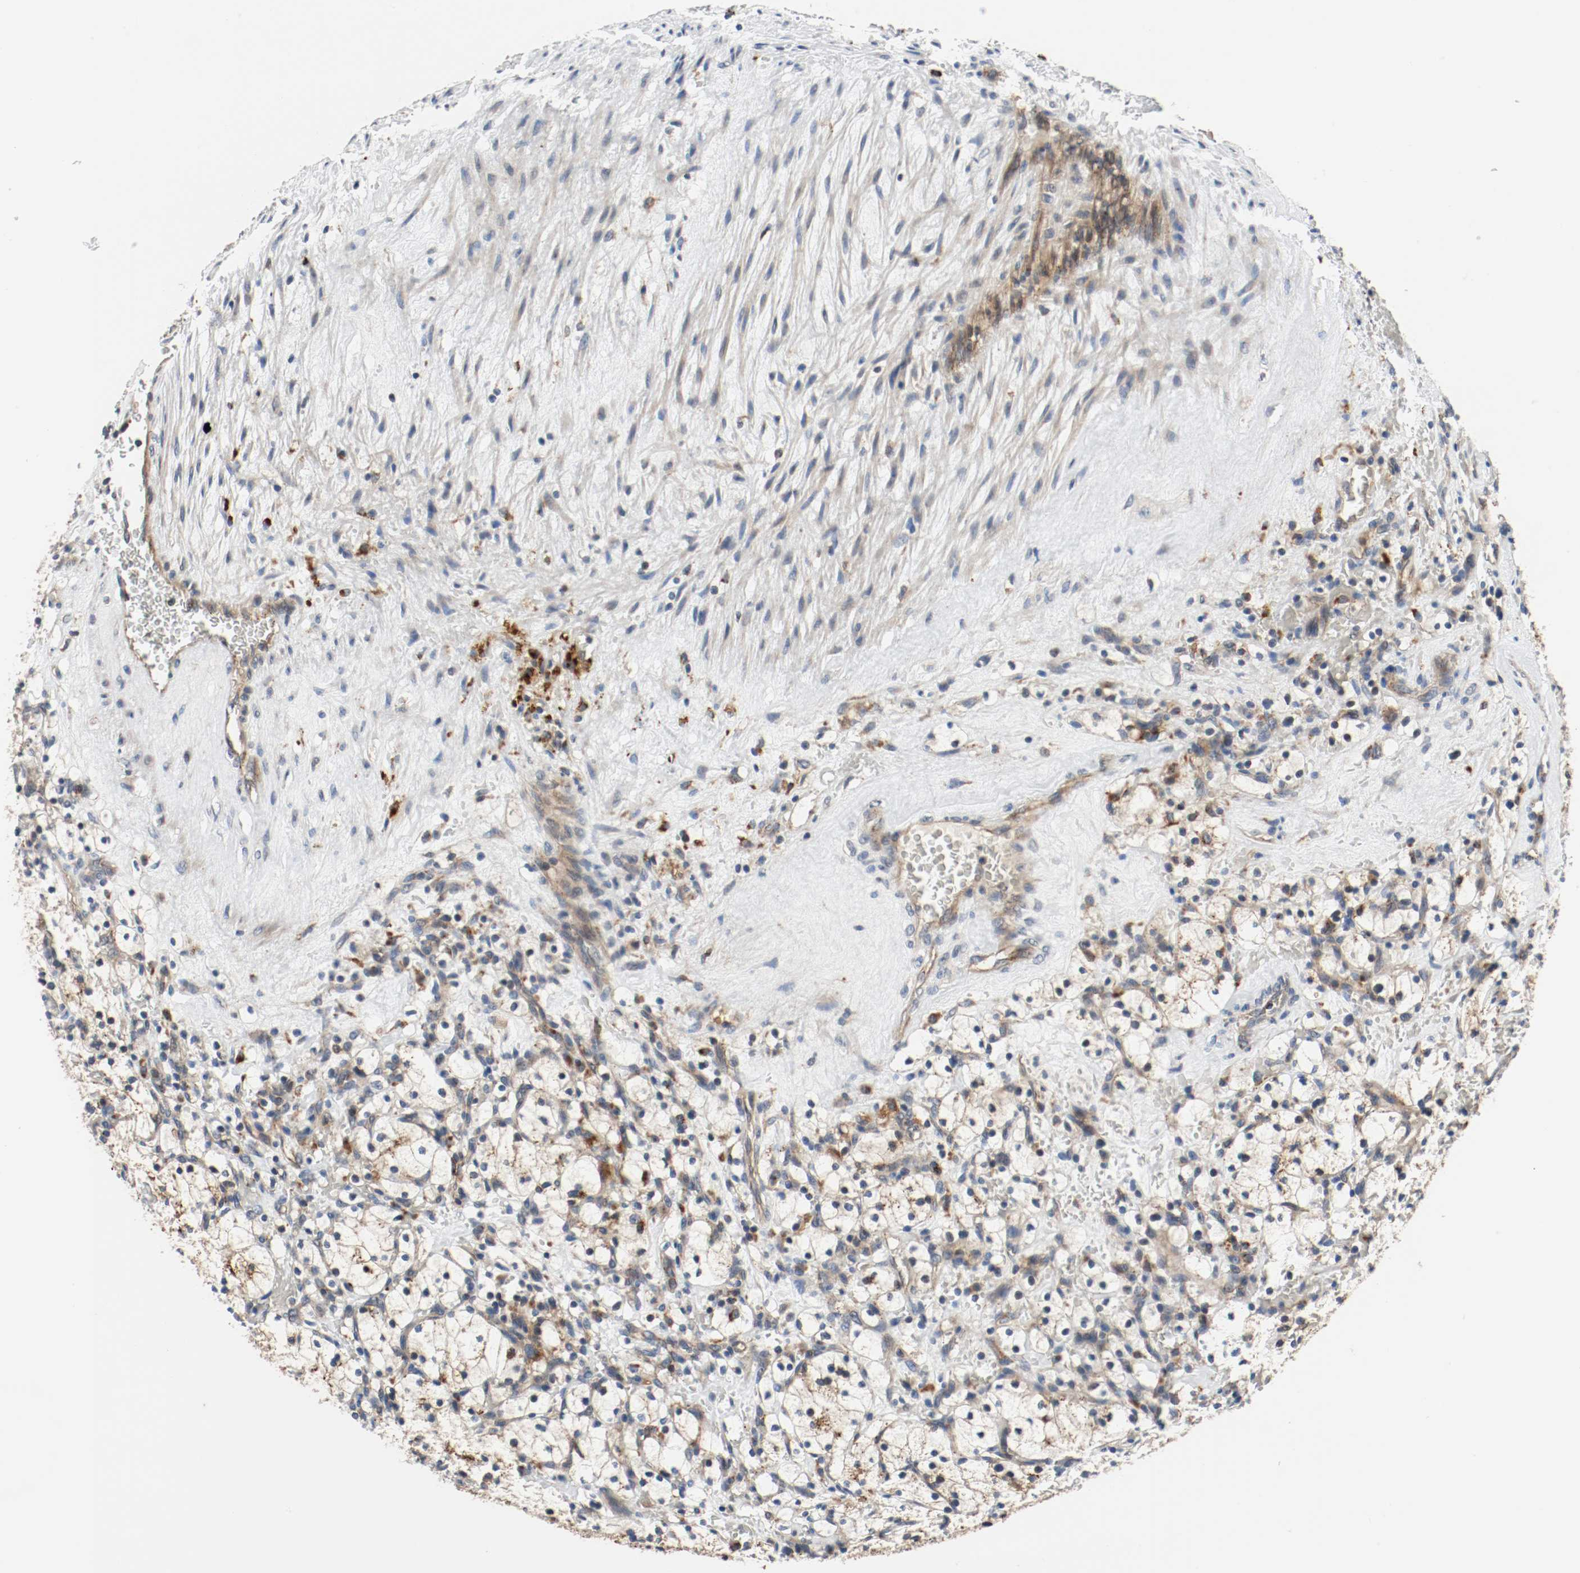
{"staining": {"intensity": "moderate", "quantity": "25%-75%", "location": "cytoplasmic/membranous"}, "tissue": "renal cancer", "cell_type": "Tumor cells", "image_type": "cancer", "snomed": [{"axis": "morphology", "description": "Adenocarcinoma, NOS"}, {"axis": "topography", "description": "Kidney"}], "caption": "Protein positivity by immunohistochemistry displays moderate cytoplasmic/membranous staining in about 25%-75% of tumor cells in renal cancer (adenocarcinoma).", "gene": "LAMP2", "patient": {"sex": "female", "age": 83}}